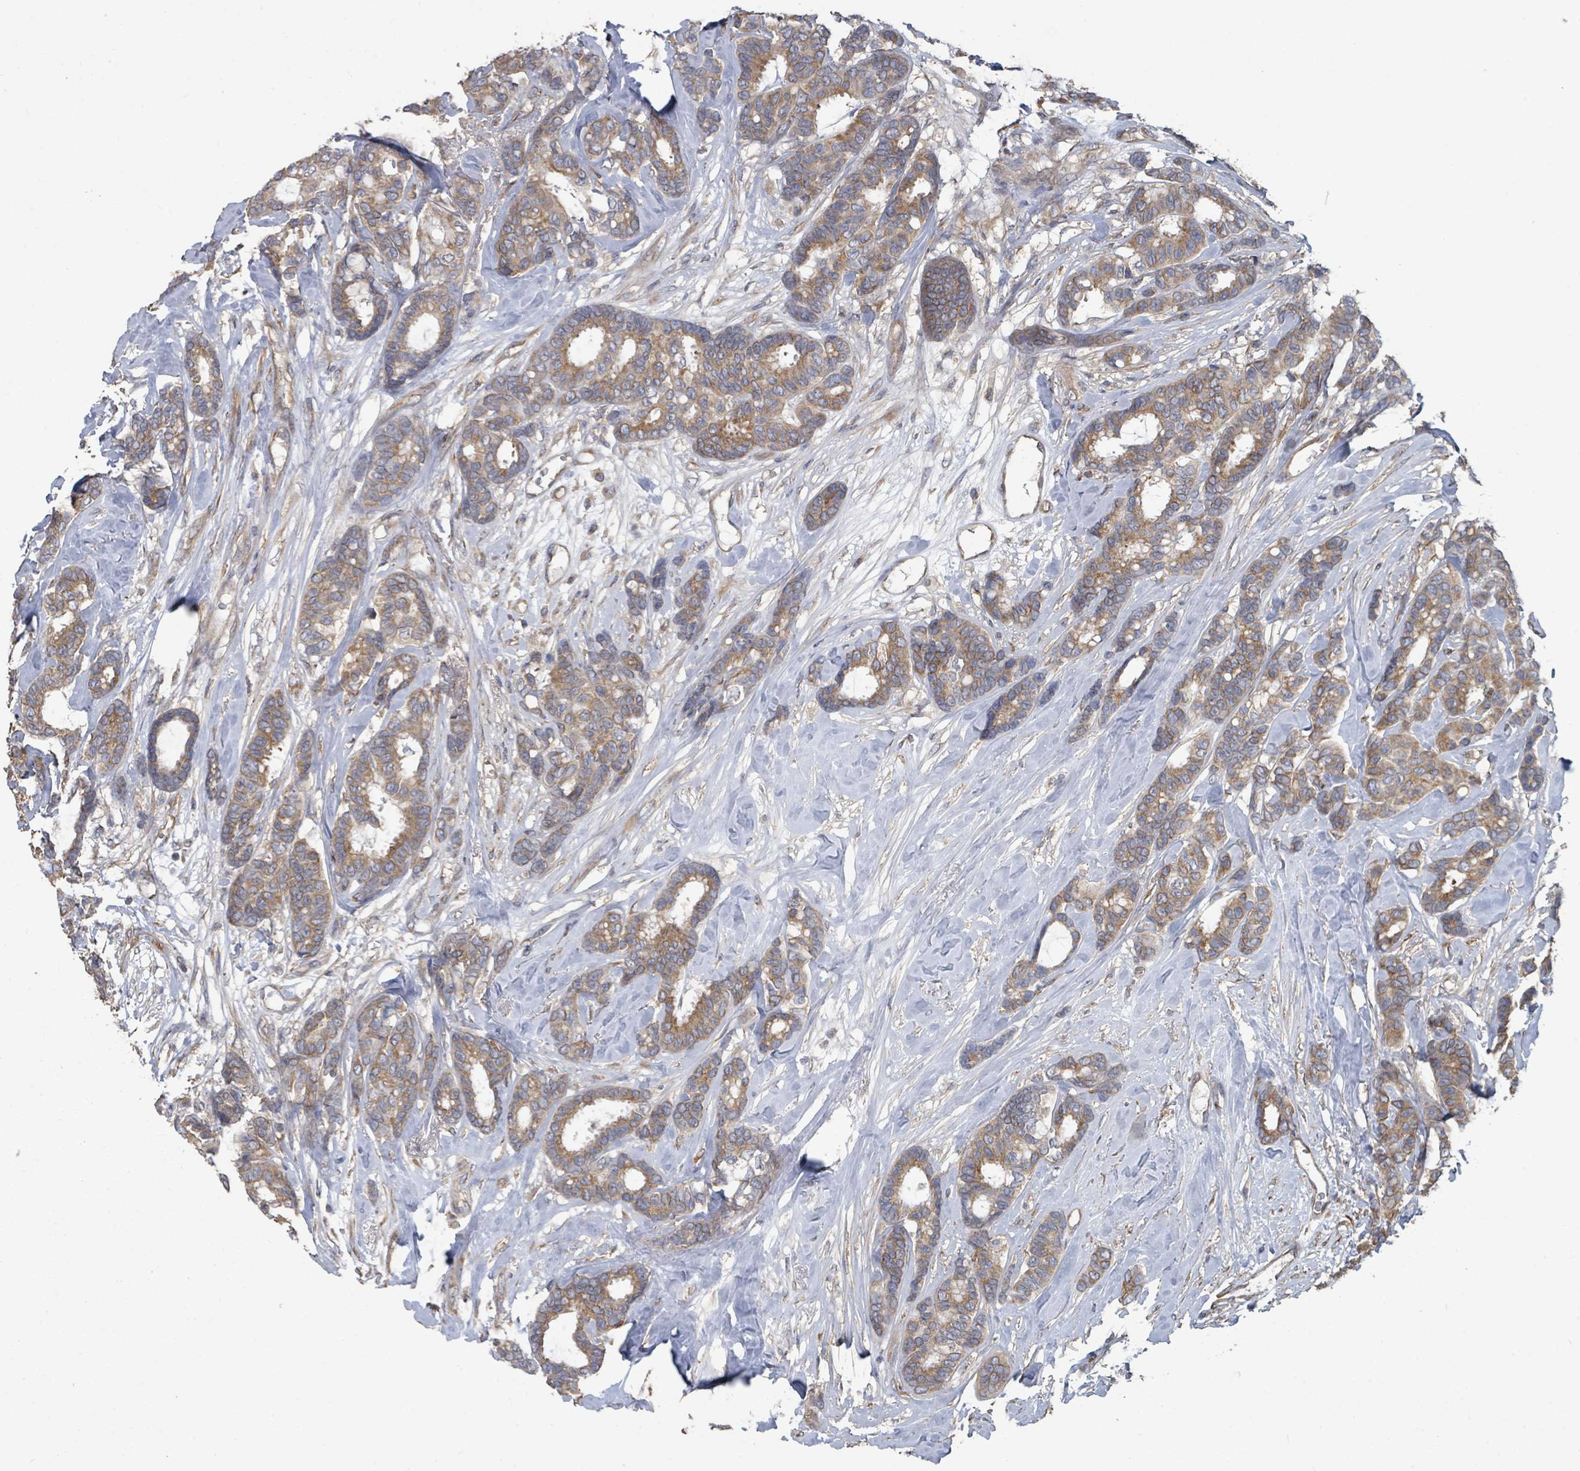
{"staining": {"intensity": "moderate", "quantity": ">75%", "location": "cytoplasmic/membranous"}, "tissue": "breast cancer", "cell_type": "Tumor cells", "image_type": "cancer", "snomed": [{"axis": "morphology", "description": "Duct carcinoma"}, {"axis": "topography", "description": "Breast"}], "caption": "High-magnification brightfield microscopy of intraductal carcinoma (breast) stained with DAB (3,3'-diaminobenzidine) (brown) and counterstained with hematoxylin (blue). tumor cells exhibit moderate cytoplasmic/membranous staining is seen in about>75% of cells. The staining is performed using DAB (3,3'-diaminobenzidine) brown chromogen to label protein expression. The nuclei are counter-stained blue using hematoxylin.", "gene": "SLC9A7", "patient": {"sex": "female", "age": 87}}